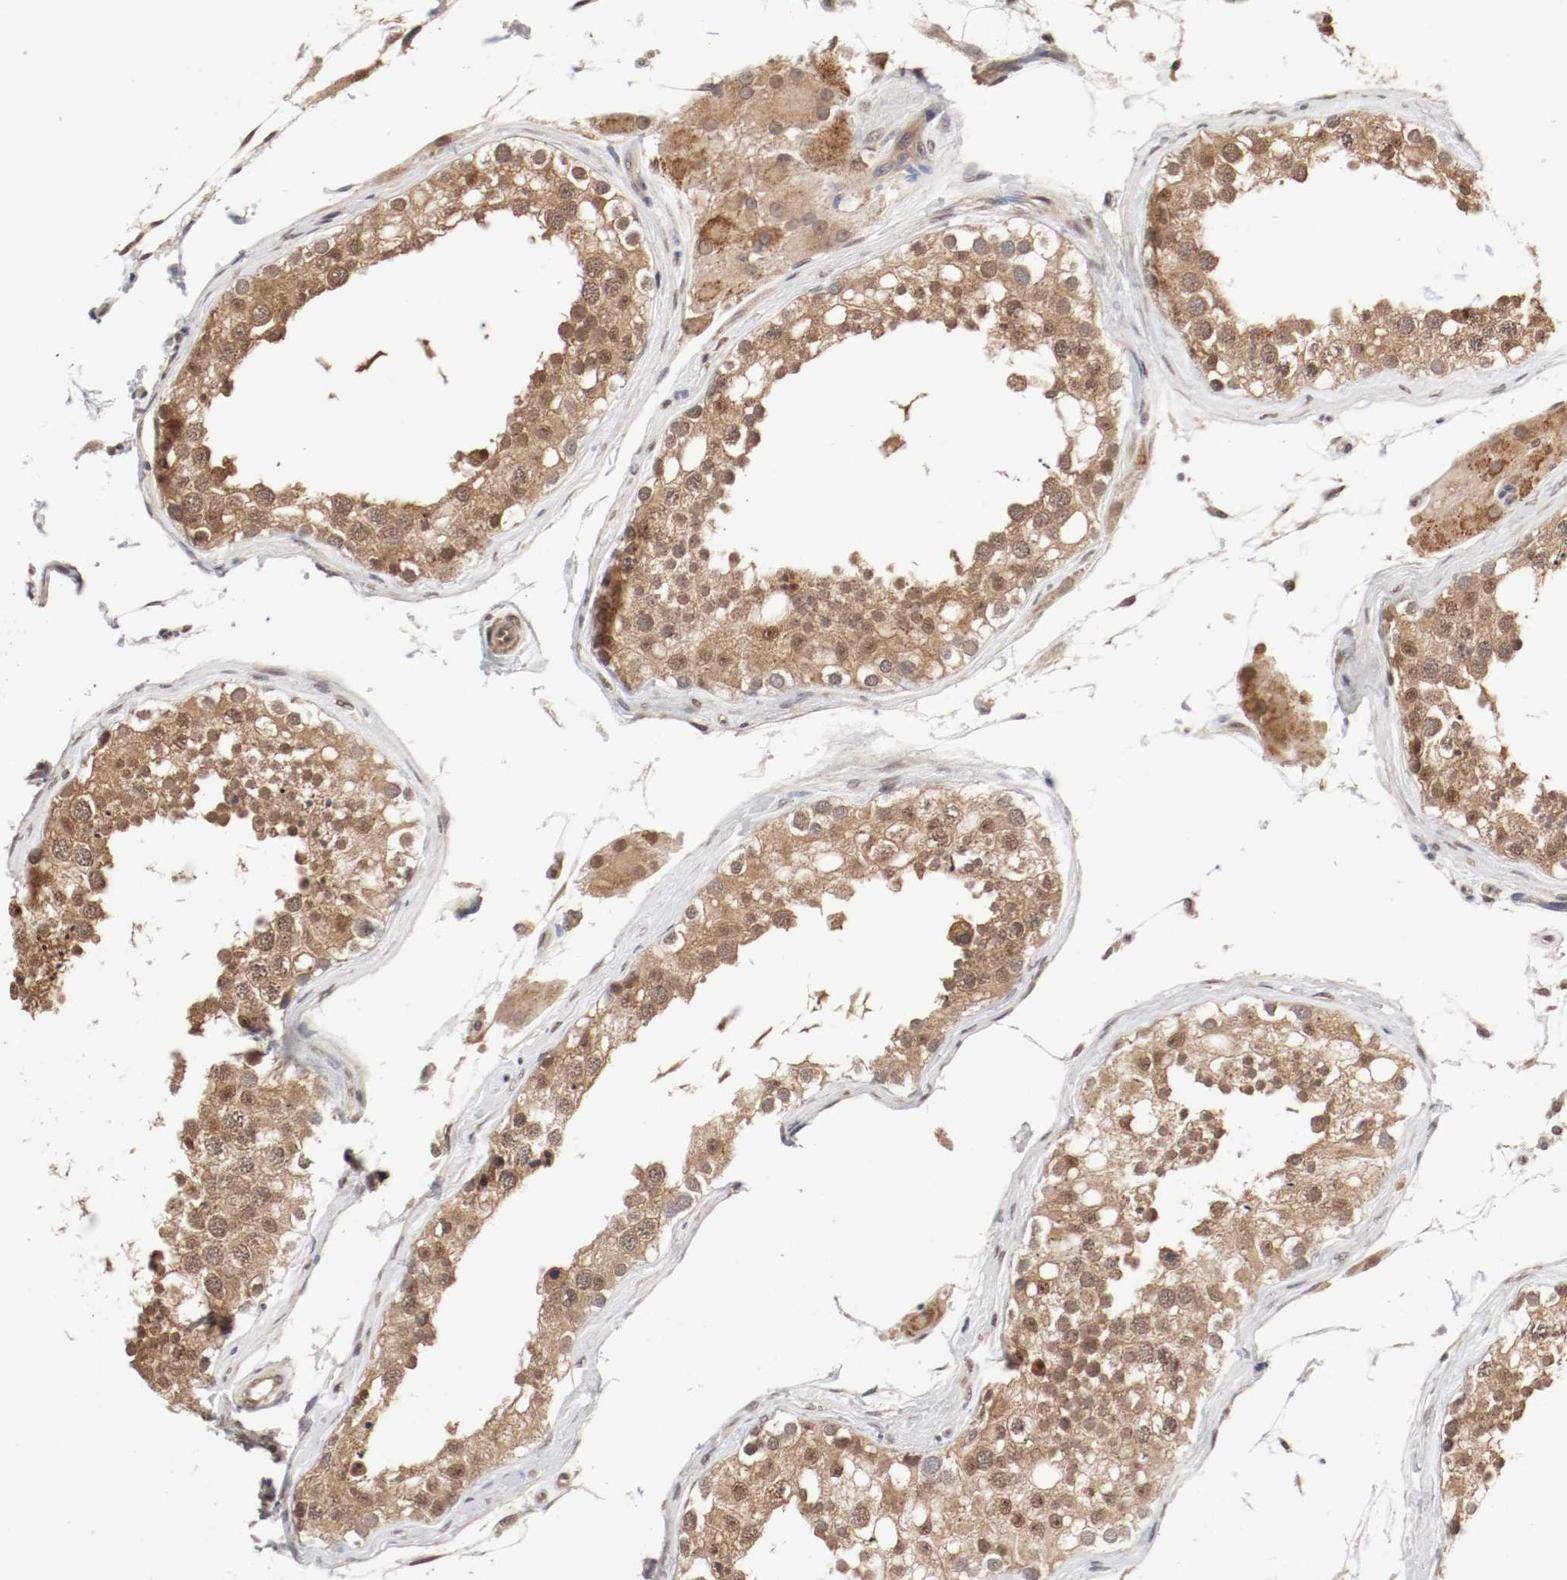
{"staining": {"intensity": "moderate", "quantity": ">75%", "location": "cytoplasmic/membranous,nuclear"}, "tissue": "testis", "cell_type": "Cells in seminiferous ducts", "image_type": "normal", "snomed": [{"axis": "morphology", "description": "Normal tissue, NOS"}, {"axis": "topography", "description": "Testis"}], "caption": "Moderate cytoplasmic/membranous,nuclear positivity for a protein is present in about >75% of cells in seminiferous ducts of normal testis using immunohistochemistry (IHC).", "gene": "CSNK2B", "patient": {"sex": "male", "age": 68}}